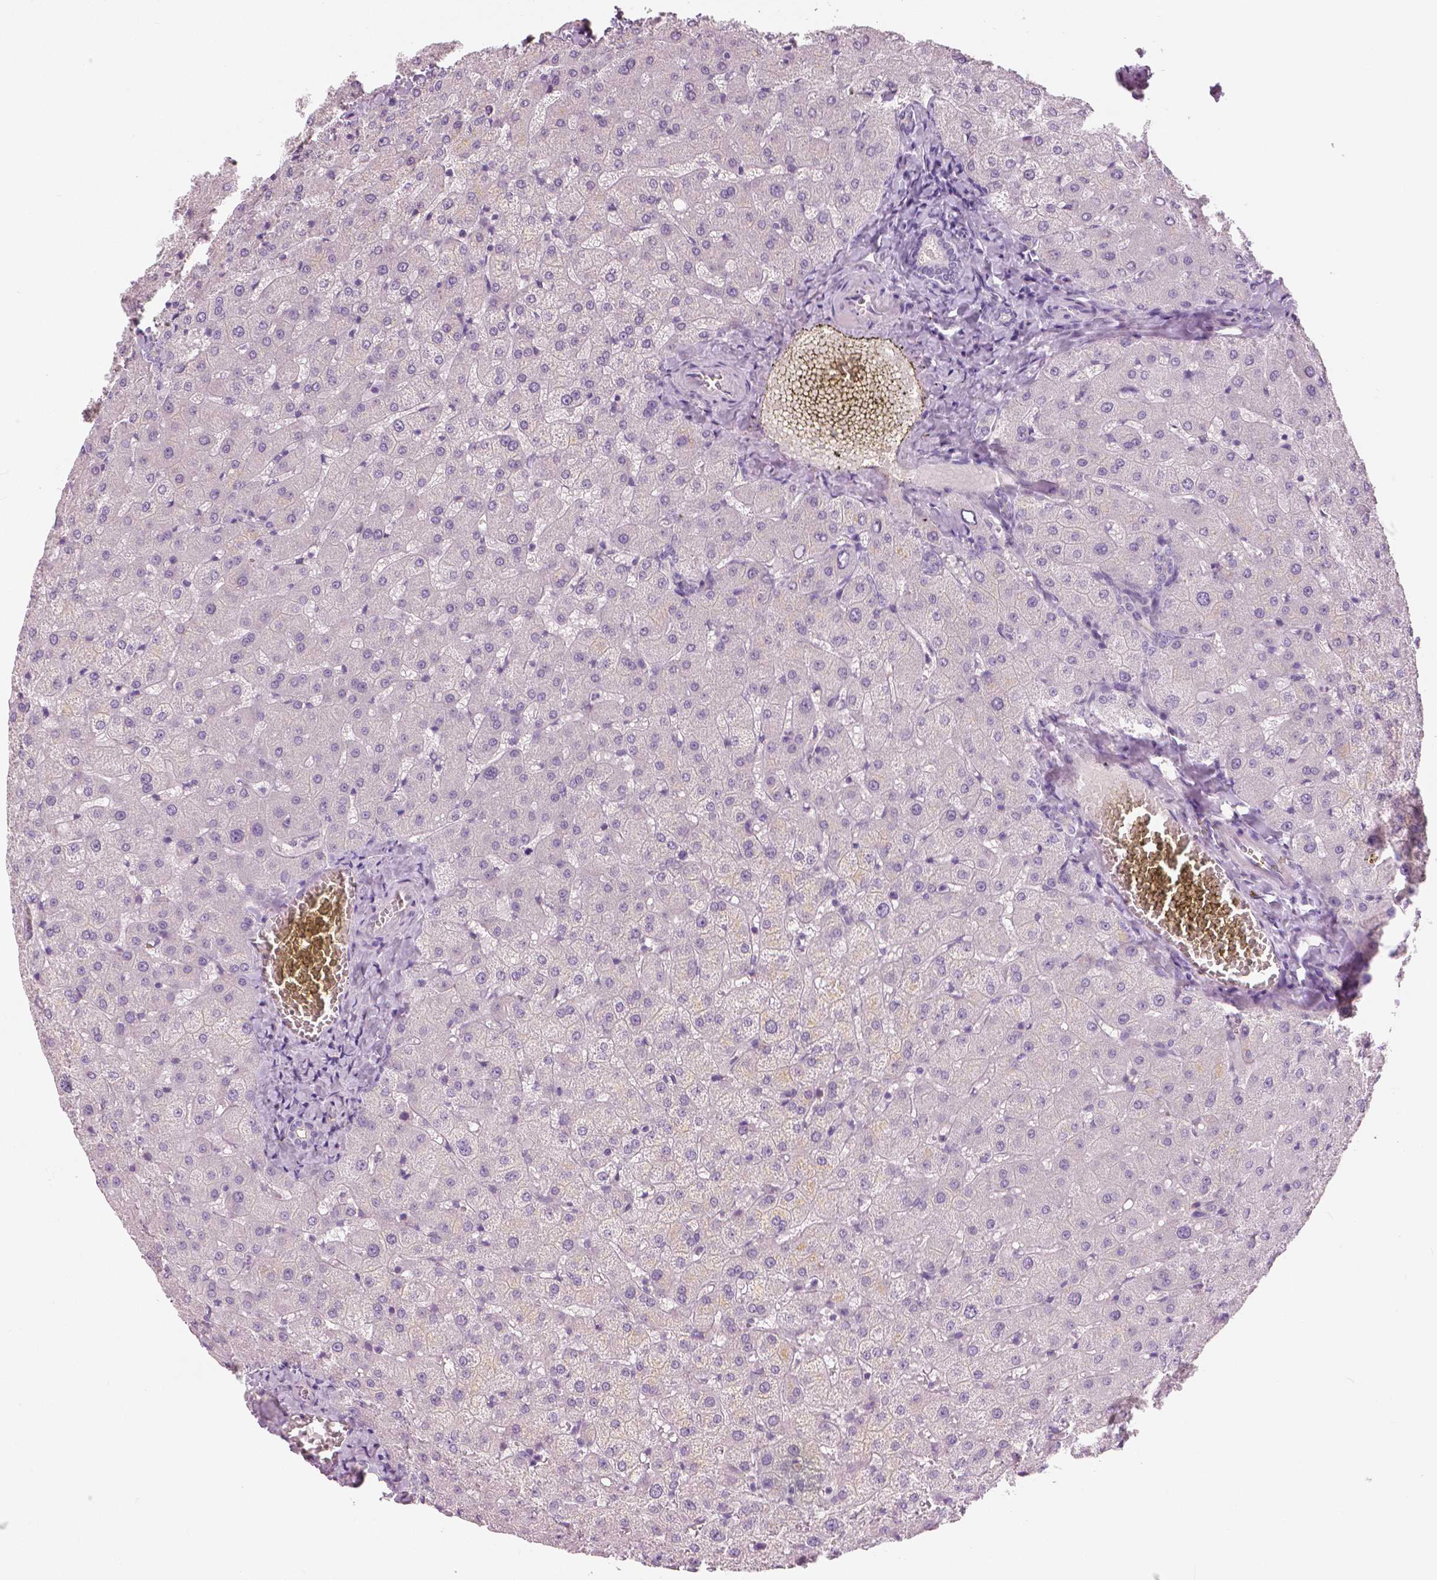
{"staining": {"intensity": "negative", "quantity": "none", "location": "none"}, "tissue": "liver", "cell_type": "Cholangiocytes", "image_type": "normal", "snomed": [{"axis": "morphology", "description": "Normal tissue, NOS"}, {"axis": "topography", "description": "Liver"}], "caption": "Immunohistochemistry micrograph of benign liver stained for a protein (brown), which demonstrates no expression in cholangiocytes.", "gene": "SLC24A1", "patient": {"sex": "female", "age": 50}}